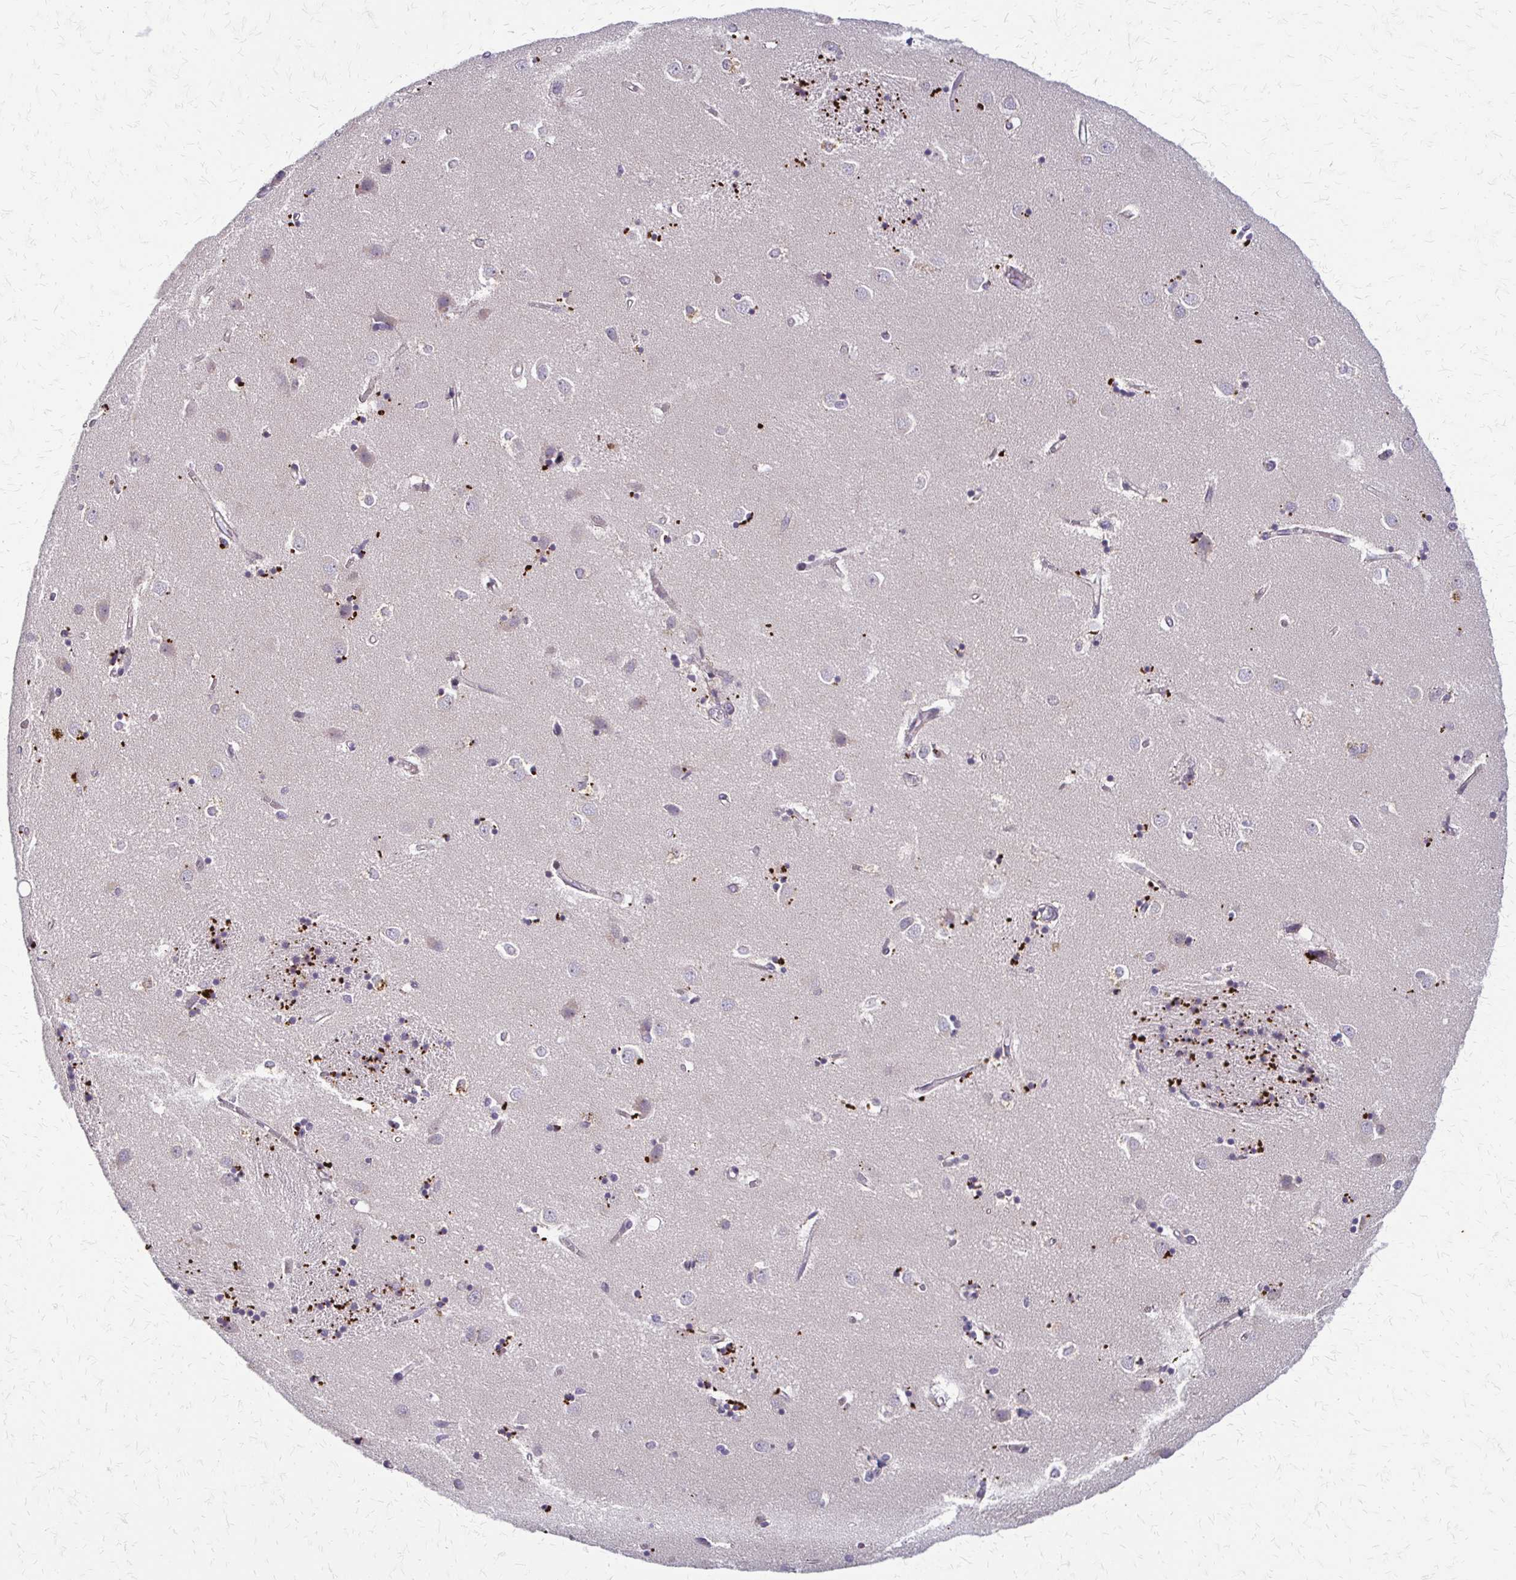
{"staining": {"intensity": "negative", "quantity": "none", "location": "none"}, "tissue": "caudate", "cell_type": "Glial cells", "image_type": "normal", "snomed": [{"axis": "morphology", "description": "Normal tissue, NOS"}, {"axis": "topography", "description": "Lateral ventricle wall"}], "caption": "IHC of normal human caudate exhibits no staining in glial cells. The staining is performed using DAB brown chromogen with nuclei counter-stained in using hematoxylin.", "gene": "TRIR", "patient": {"sex": "male", "age": 54}}